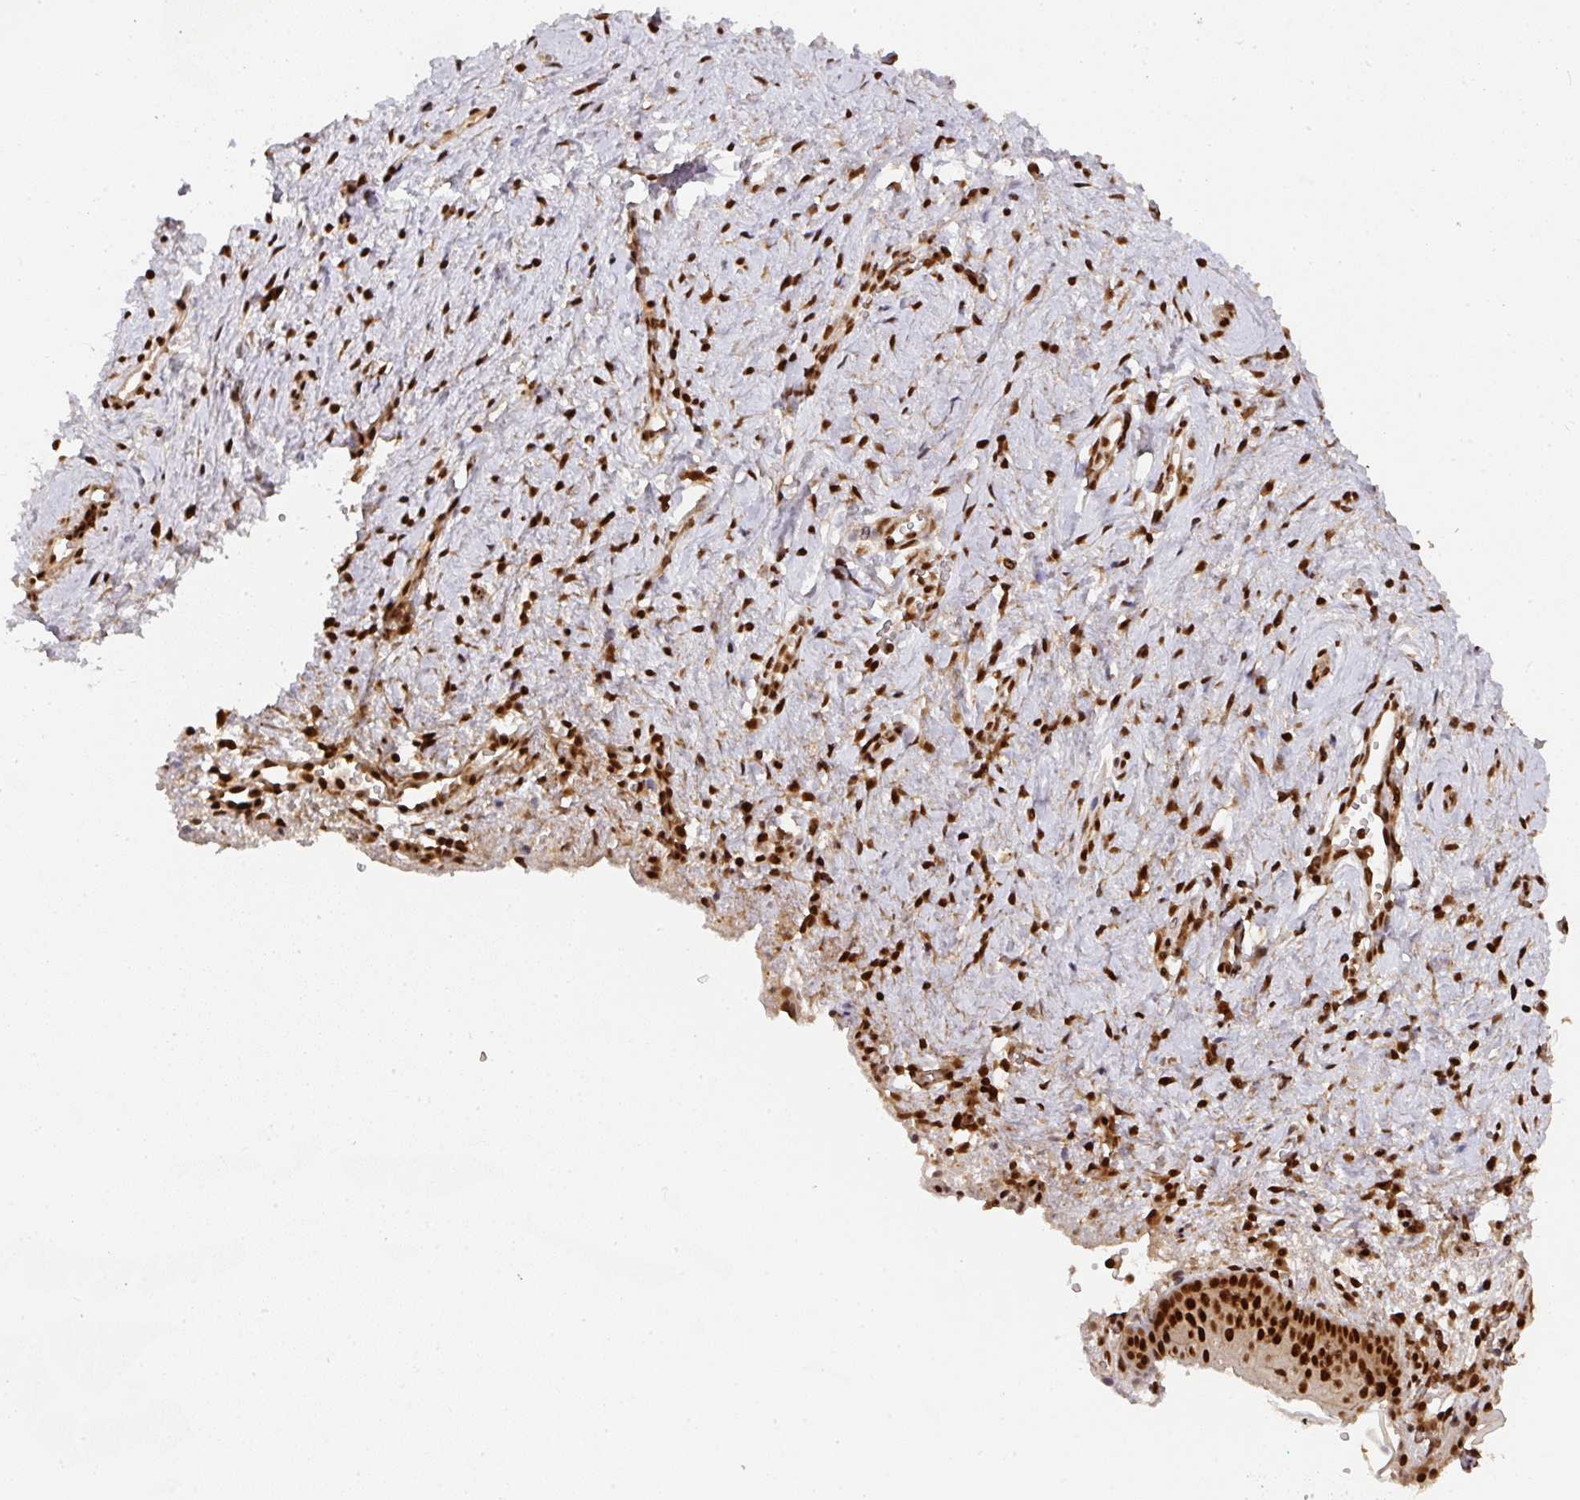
{"staining": {"intensity": "strong", "quantity": ">75%", "location": "nuclear"}, "tissue": "vagina", "cell_type": "Squamous epithelial cells", "image_type": "normal", "snomed": [{"axis": "morphology", "description": "Normal tissue, NOS"}, {"axis": "topography", "description": "Vagina"}], "caption": "Squamous epithelial cells exhibit high levels of strong nuclear expression in about >75% of cells in unremarkable human vagina. The staining was performed using DAB (3,3'-diaminobenzidine), with brown indicating positive protein expression. Nuclei are stained blue with hematoxylin.", "gene": "DIDO1", "patient": {"sex": "female", "age": 56}}